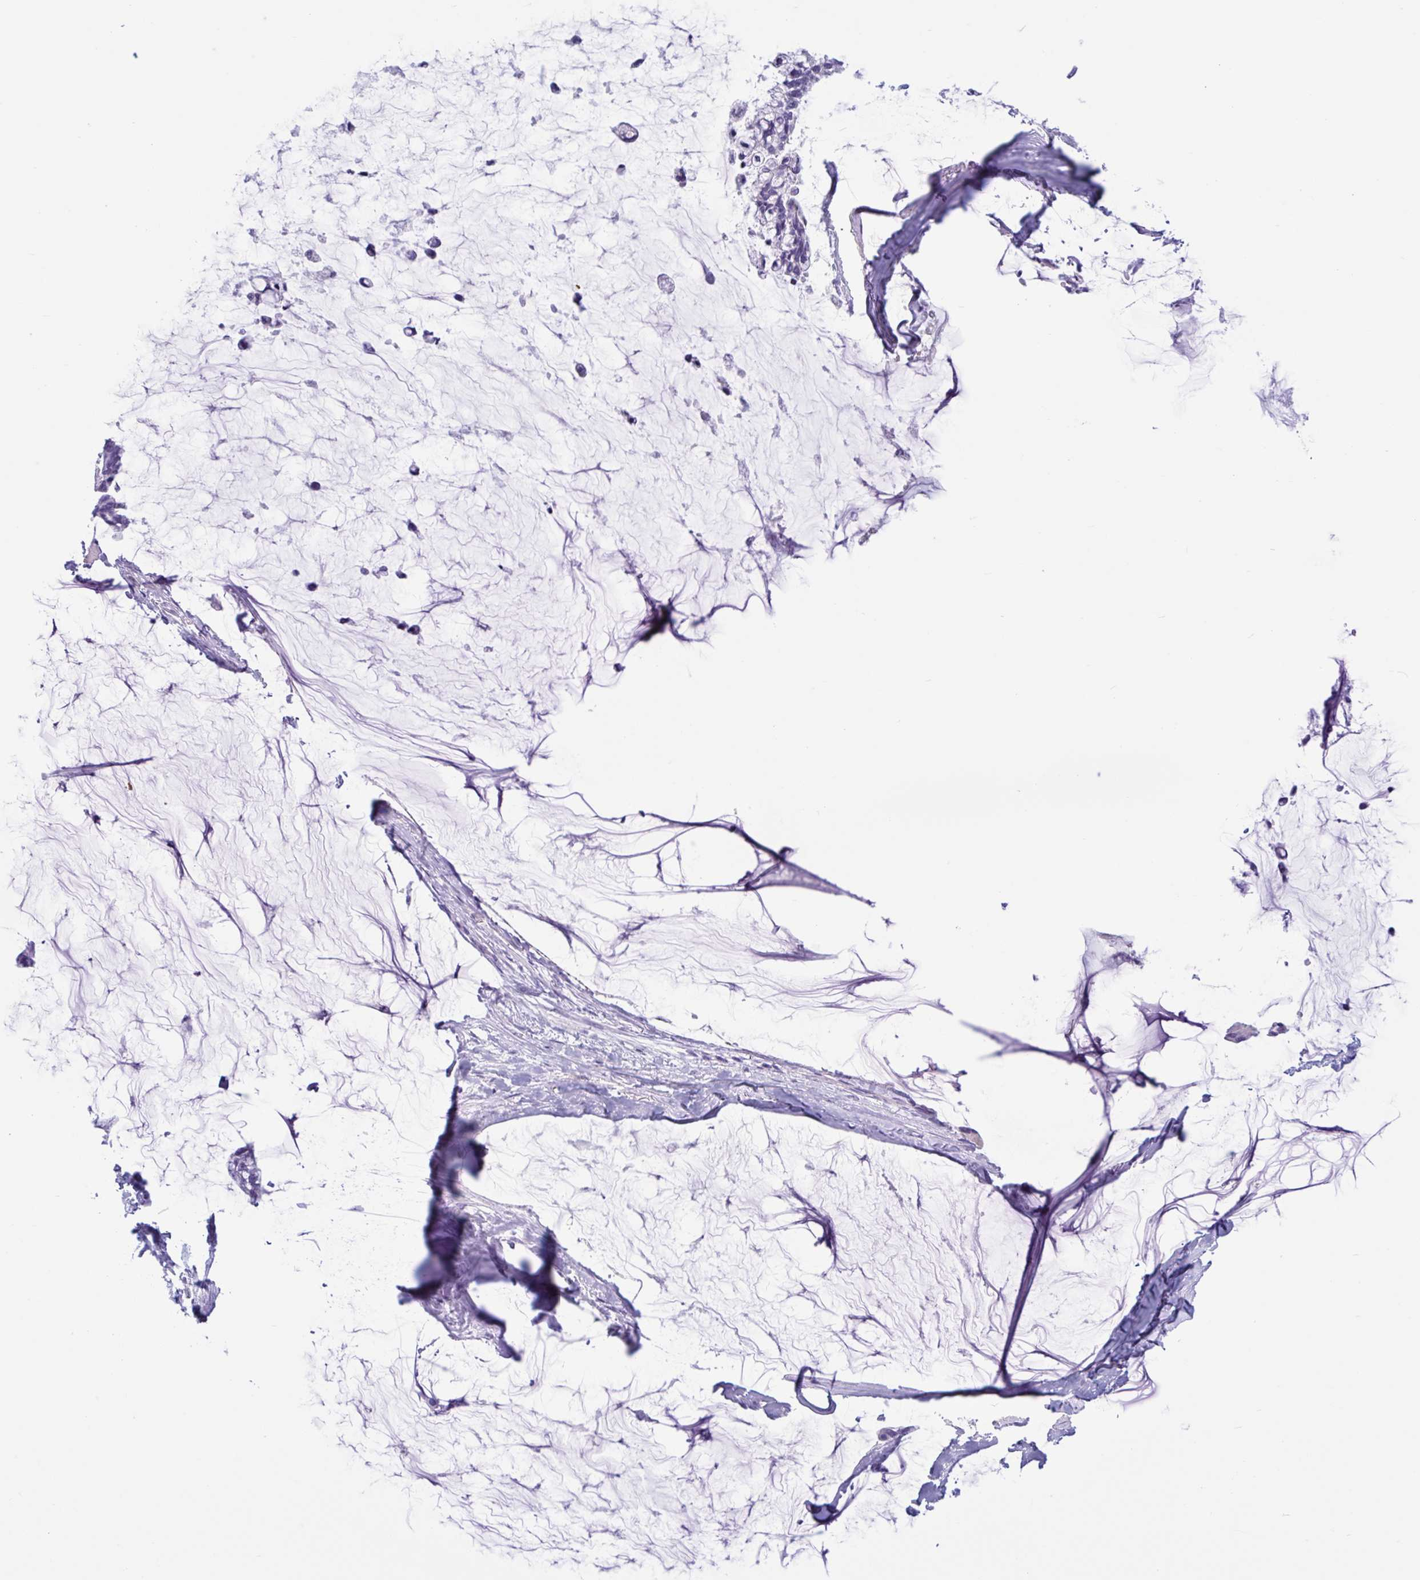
{"staining": {"intensity": "negative", "quantity": "none", "location": "none"}, "tissue": "ovarian cancer", "cell_type": "Tumor cells", "image_type": "cancer", "snomed": [{"axis": "morphology", "description": "Cystadenocarcinoma, mucinous, NOS"}, {"axis": "topography", "description": "Ovary"}], "caption": "Immunohistochemistry (IHC) of human ovarian cancer shows no staining in tumor cells.", "gene": "XCL1", "patient": {"sex": "female", "age": 39}}